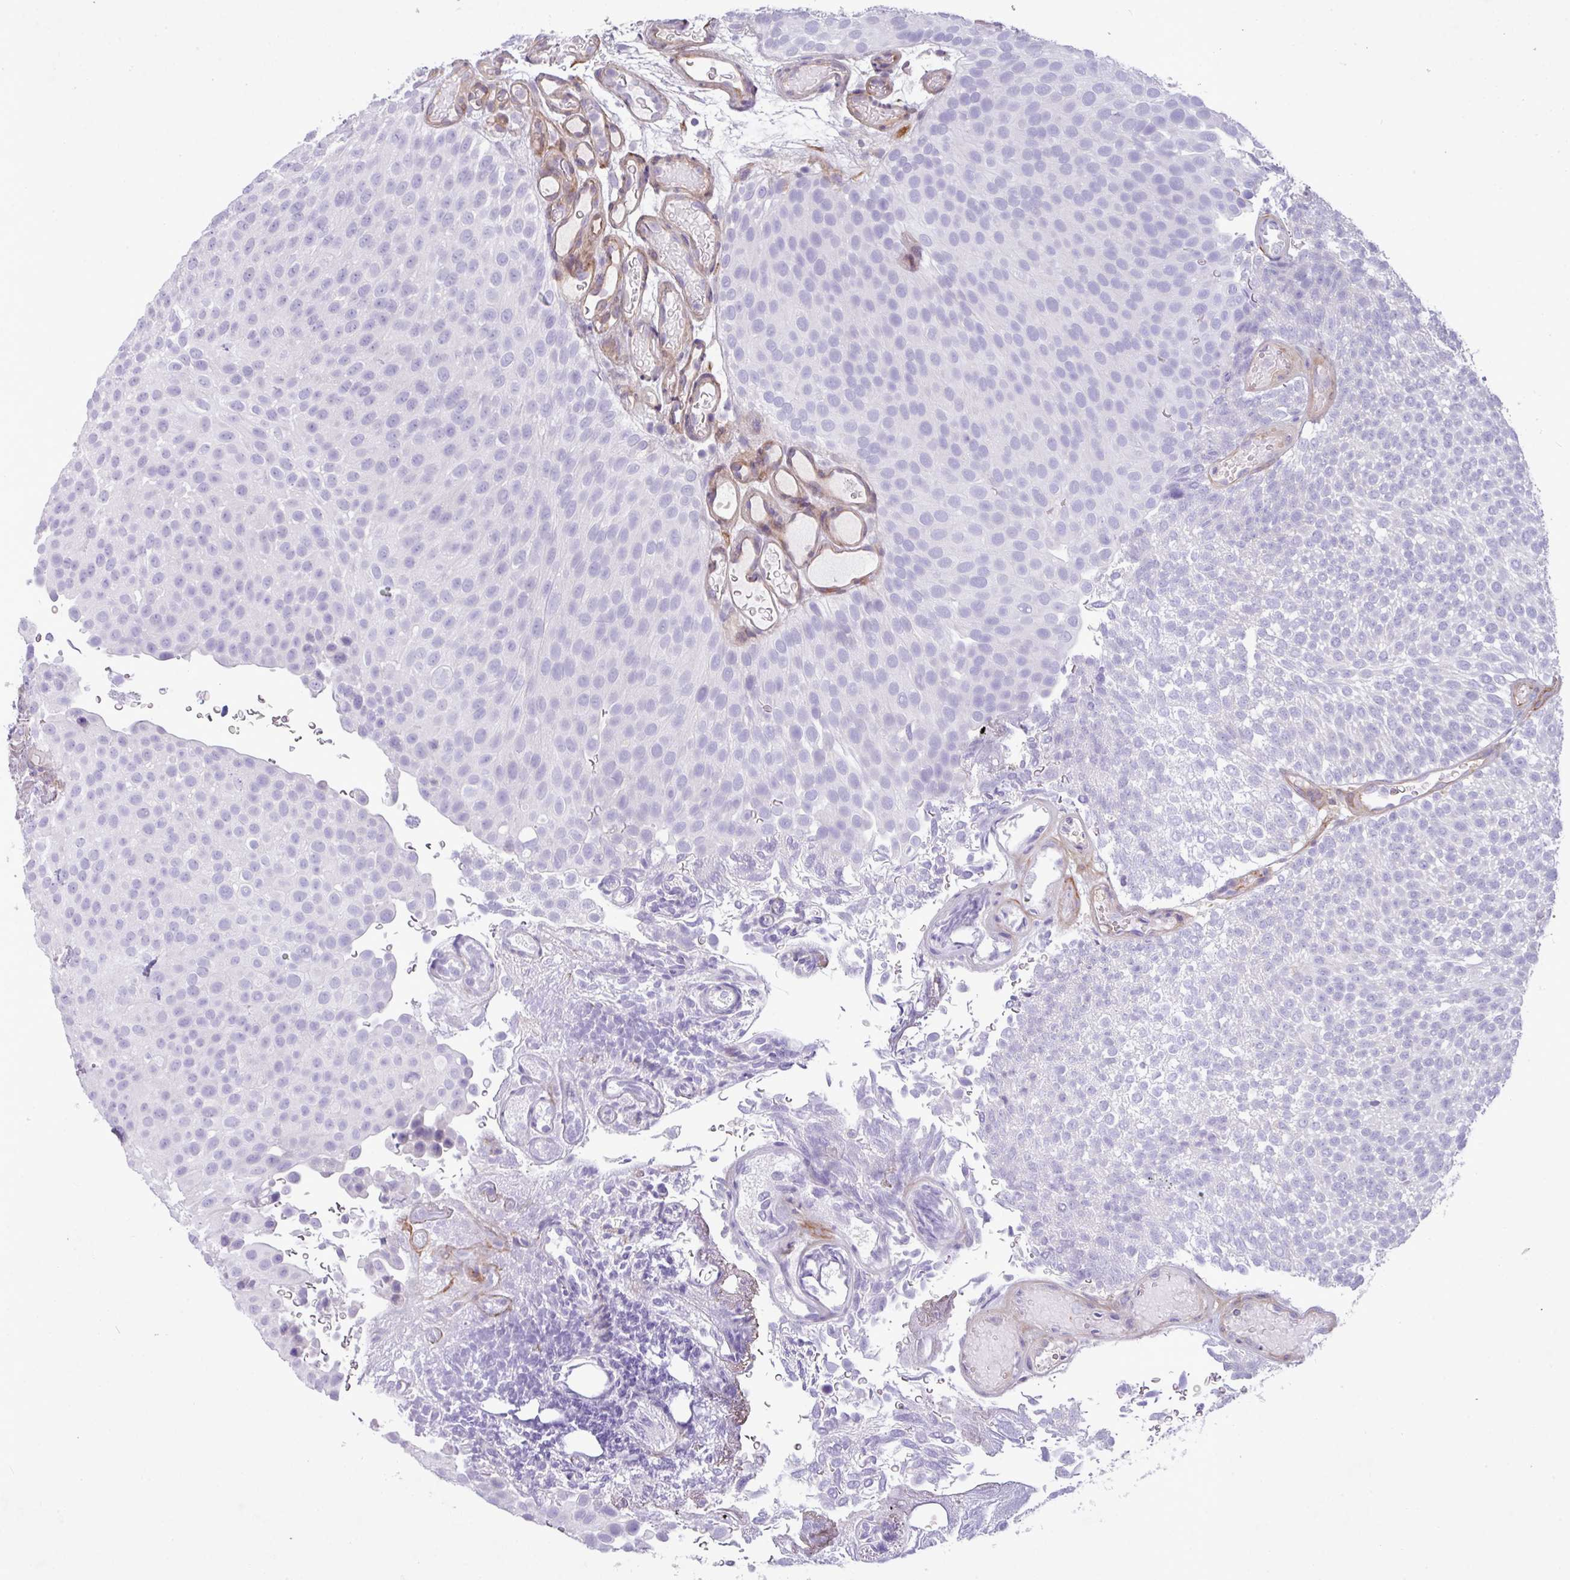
{"staining": {"intensity": "negative", "quantity": "none", "location": "none"}, "tissue": "urothelial cancer", "cell_type": "Tumor cells", "image_type": "cancer", "snomed": [{"axis": "morphology", "description": "Urothelial carcinoma, Low grade"}, {"axis": "topography", "description": "Urinary bladder"}], "caption": "Tumor cells are negative for protein expression in human urothelial cancer.", "gene": "KIRREL3", "patient": {"sex": "male", "age": 78}}